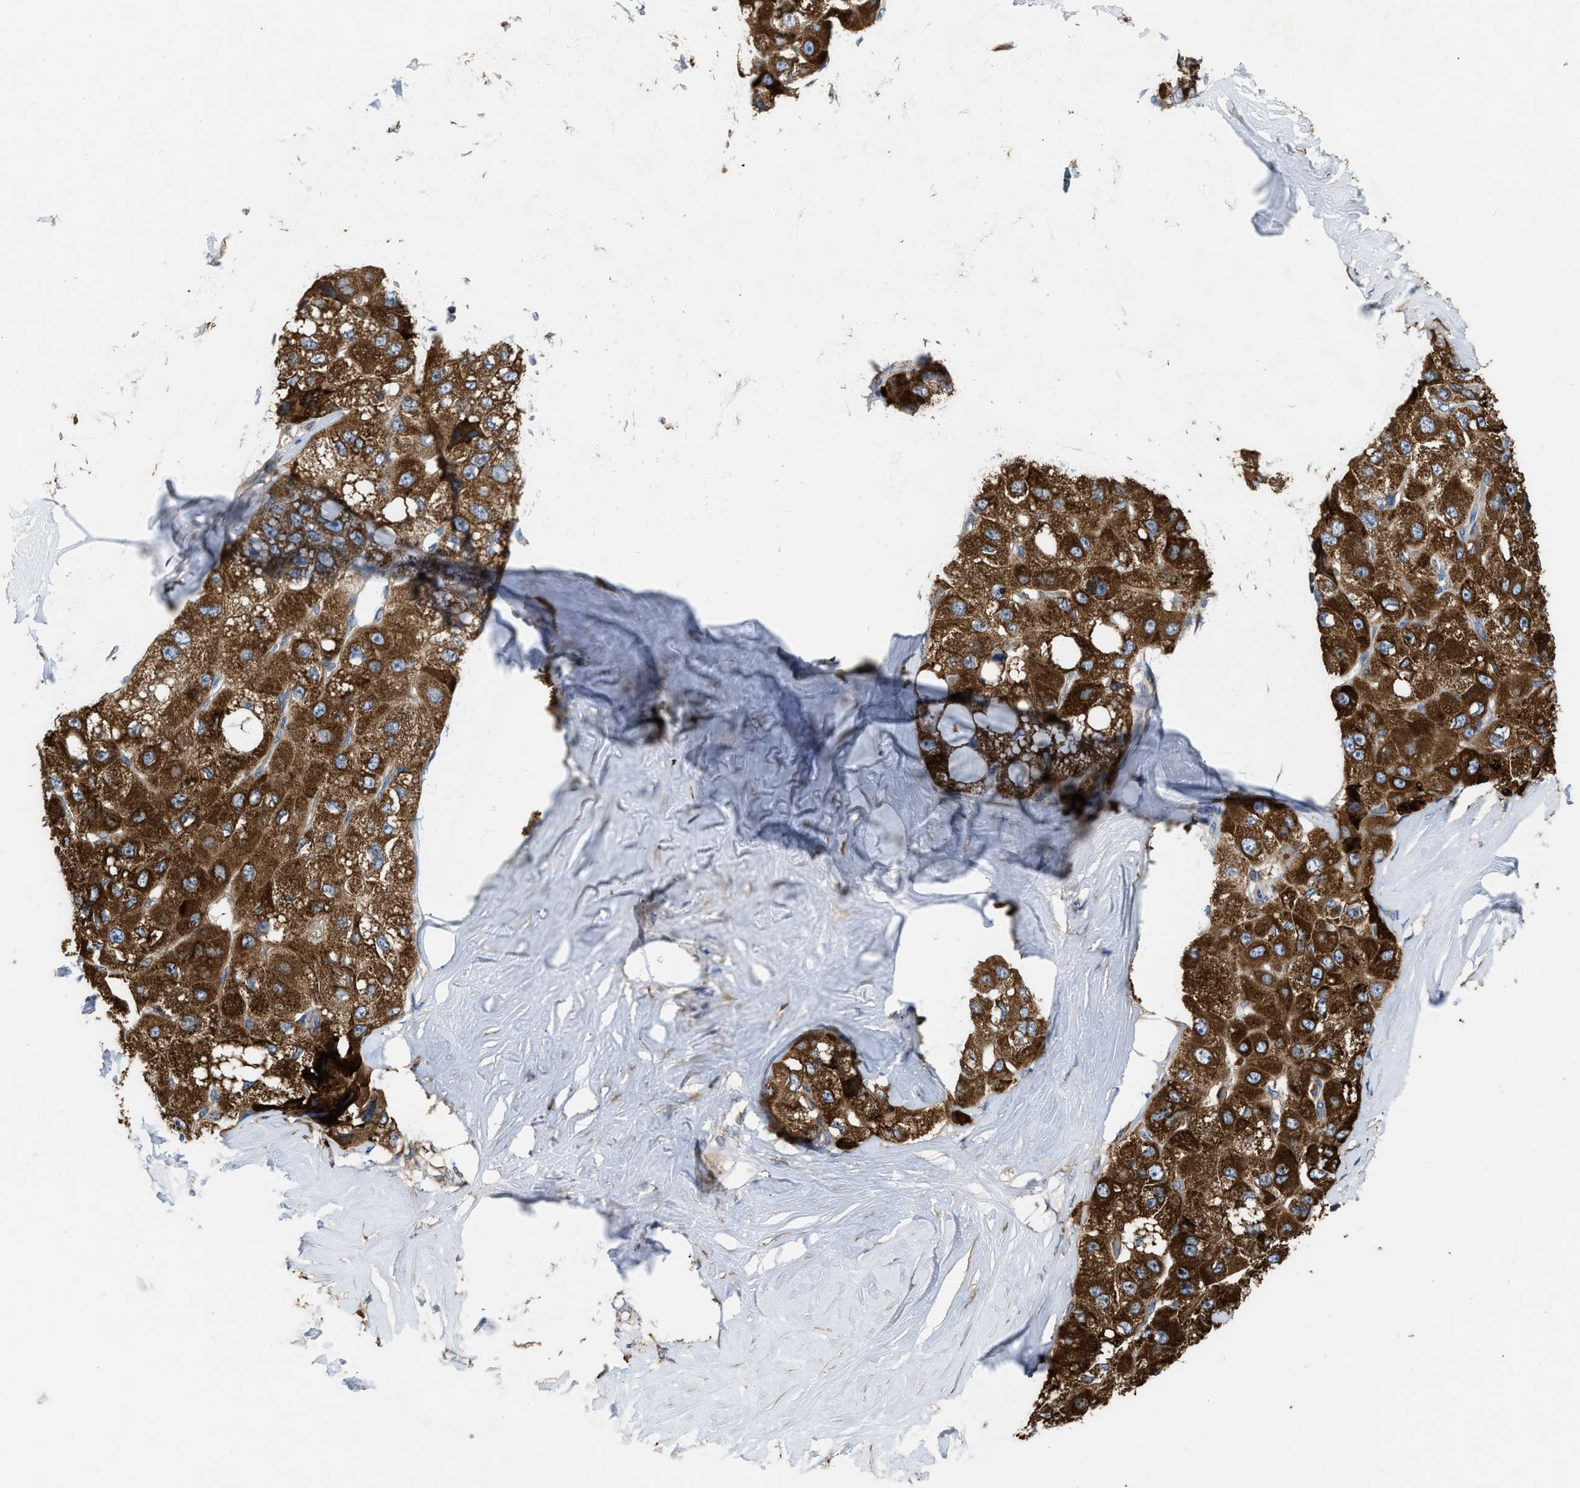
{"staining": {"intensity": "strong", "quantity": ">75%", "location": "cytoplasmic/membranous"}, "tissue": "liver cancer", "cell_type": "Tumor cells", "image_type": "cancer", "snomed": [{"axis": "morphology", "description": "Carcinoma, Hepatocellular, NOS"}, {"axis": "topography", "description": "Liver"}], "caption": "A micrograph of human hepatocellular carcinoma (liver) stained for a protein demonstrates strong cytoplasmic/membranous brown staining in tumor cells.", "gene": "AK2", "patient": {"sex": "male", "age": 80}}